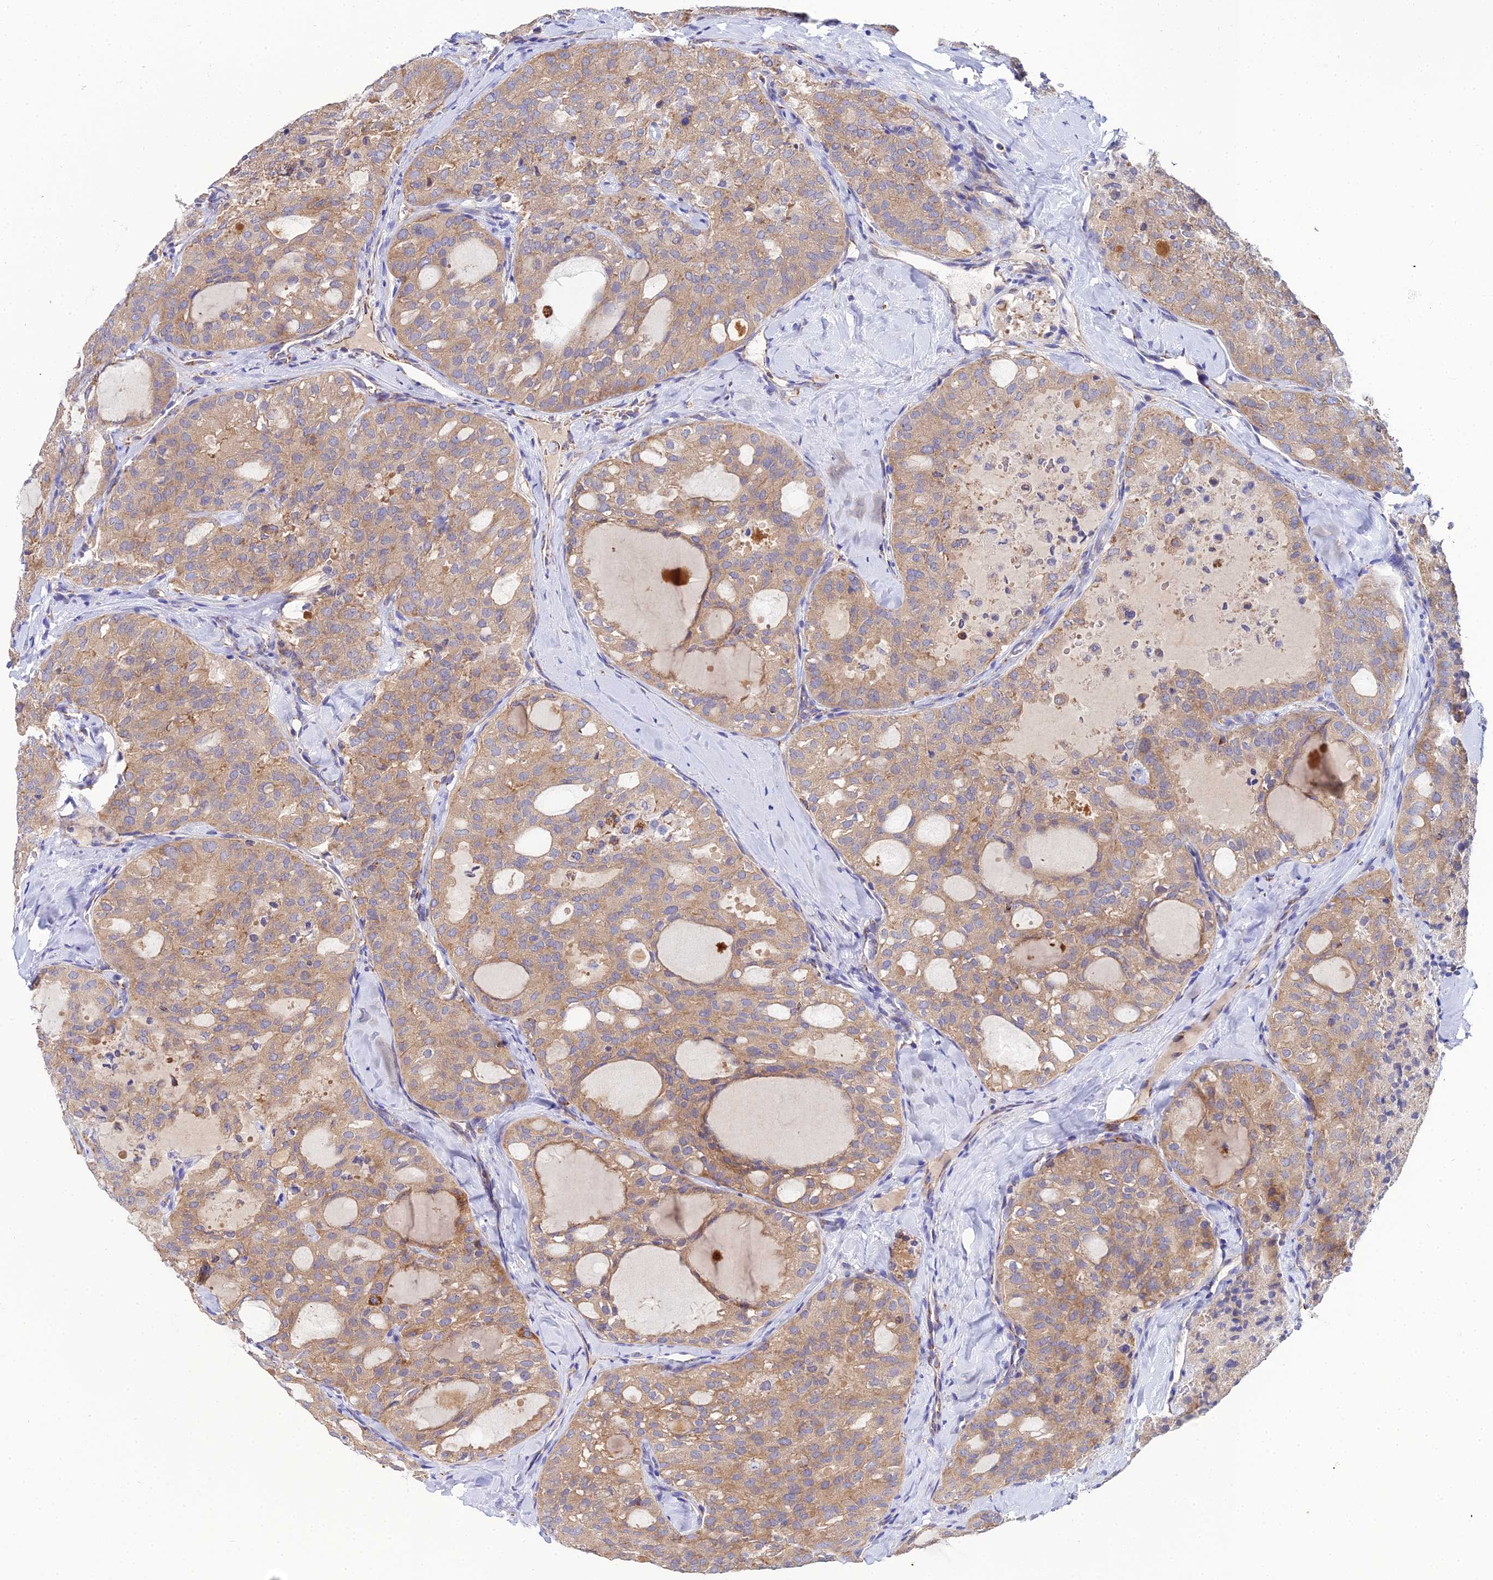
{"staining": {"intensity": "weak", "quantity": ">75%", "location": "cytoplasmic/membranous"}, "tissue": "thyroid cancer", "cell_type": "Tumor cells", "image_type": "cancer", "snomed": [{"axis": "morphology", "description": "Follicular adenoma carcinoma, NOS"}, {"axis": "topography", "description": "Thyroid gland"}], "caption": "This photomicrograph demonstrates IHC staining of human thyroid cancer, with low weak cytoplasmic/membranous positivity in about >75% of tumor cells.", "gene": "NIPSNAP3A", "patient": {"sex": "male", "age": 75}}